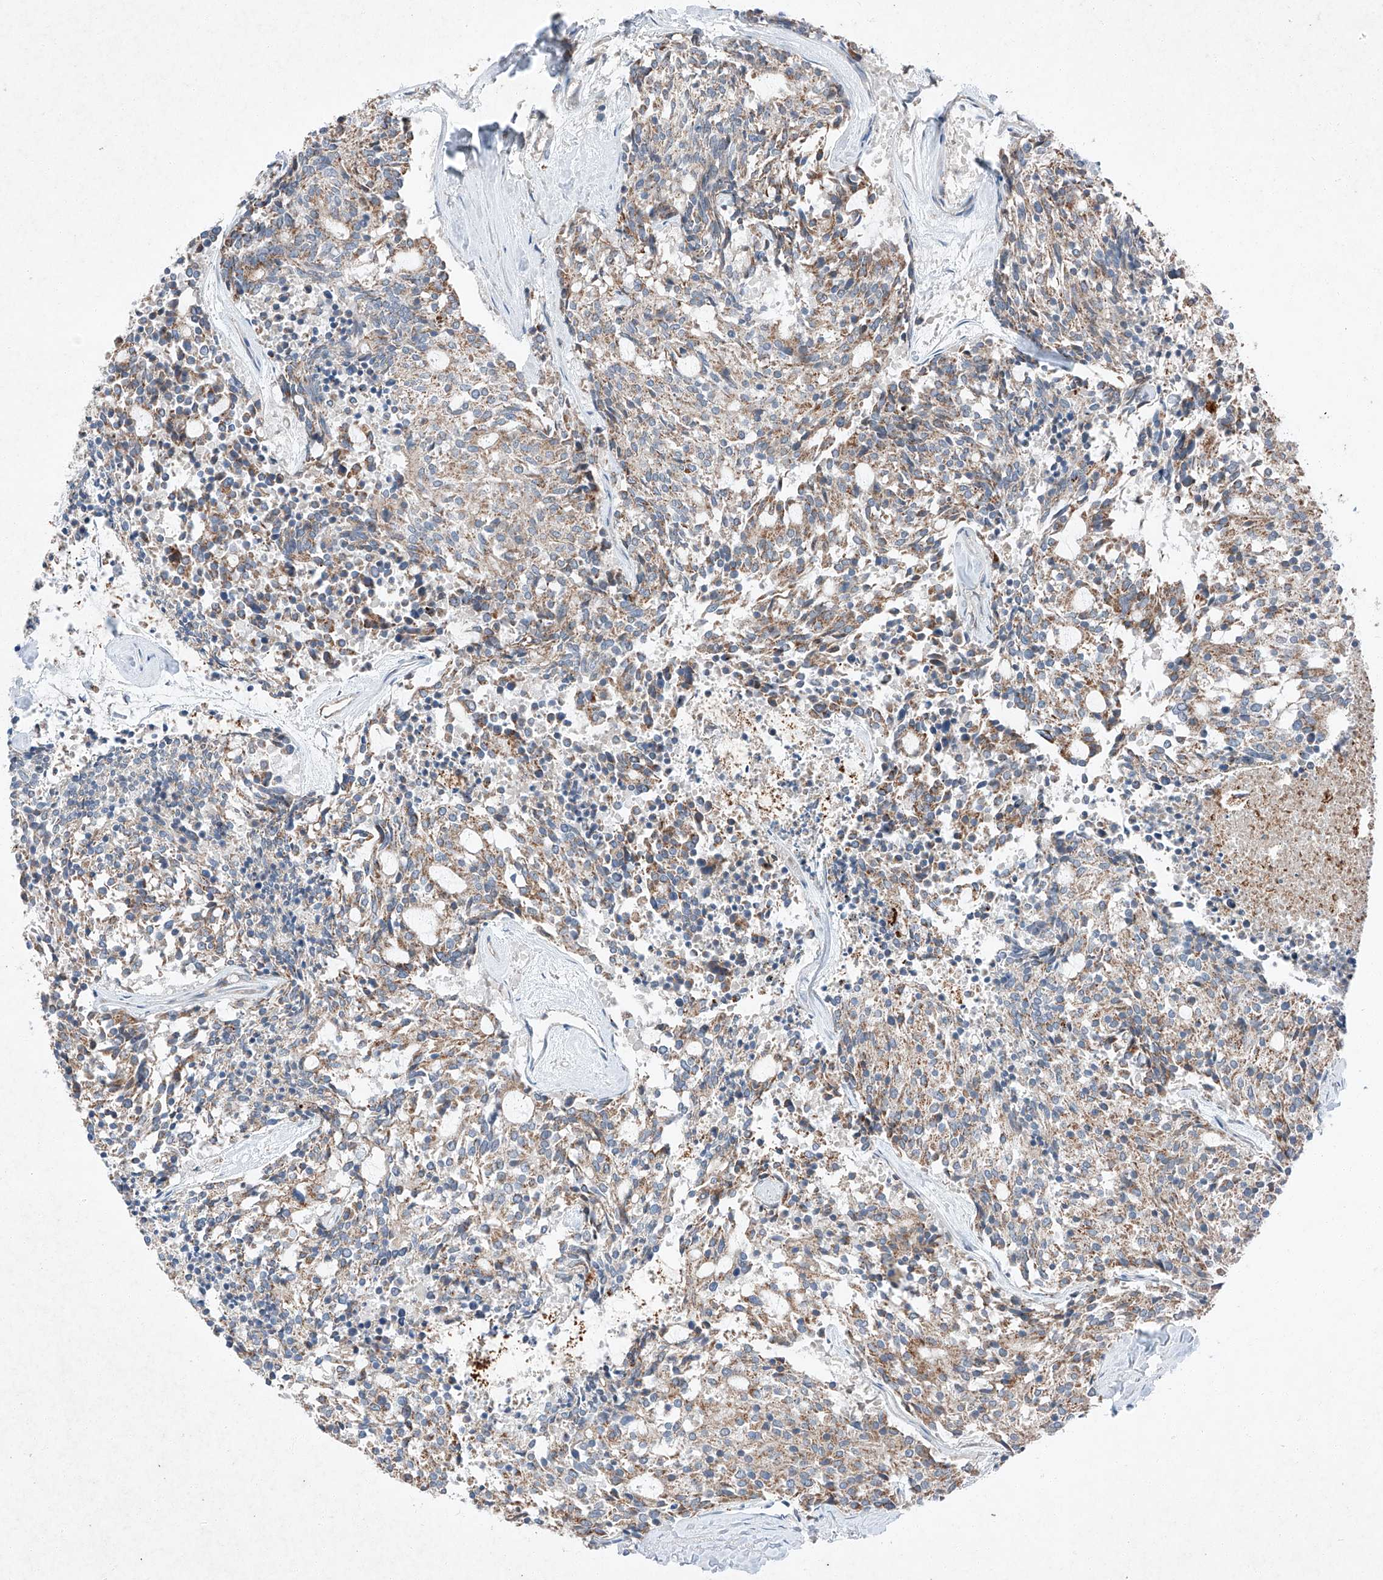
{"staining": {"intensity": "weak", "quantity": ">75%", "location": "cytoplasmic/membranous"}, "tissue": "carcinoid", "cell_type": "Tumor cells", "image_type": "cancer", "snomed": [{"axis": "morphology", "description": "Carcinoid, malignant, NOS"}, {"axis": "topography", "description": "Pancreas"}], "caption": "Human carcinoid stained with a brown dye demonstrates weak cytoplasmic/membranous positive expression in about >75% of tumor cells.", "gene": "RUSC1", "patient": {"sex": "female", "age": 54}}